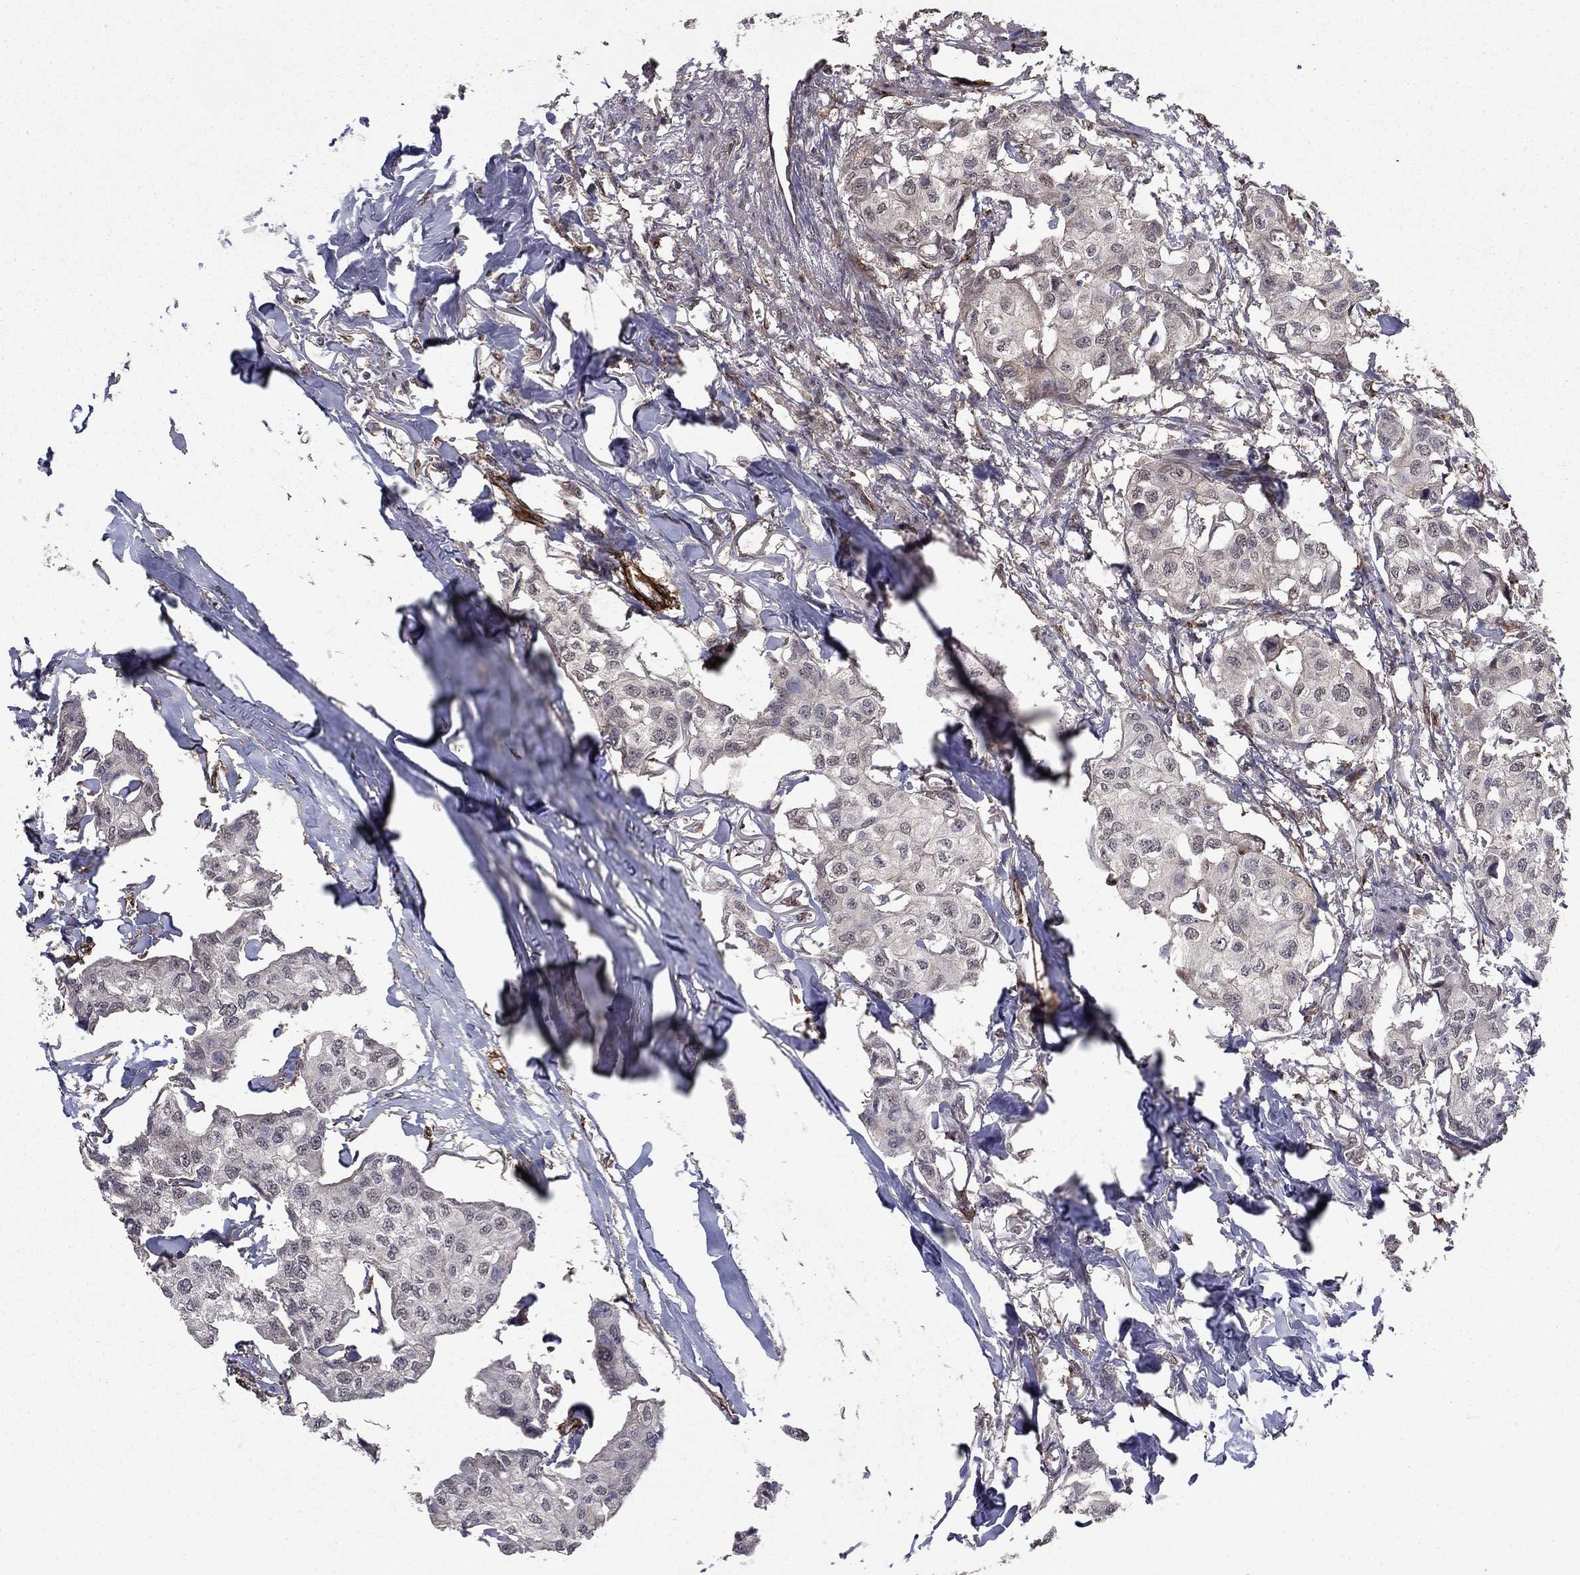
{"staining": {"intensity": "negative", "quantity": "none", "location": "none"}, "tissue": "breast cancer", "cell_type": "Tumor cells", "image_type": "cancer", "snomed": [{"axis": "morphology", "description": "Duct carcinoma"}, {"axis": "topography", "description": "Breast"}], "caption": "Human breast intraductal carcinoma stained for a protein using IHC demonstrates no expression in tumor cells.", "gene": "COL18A1", "patient": {"sex": "female", "age": 80}}